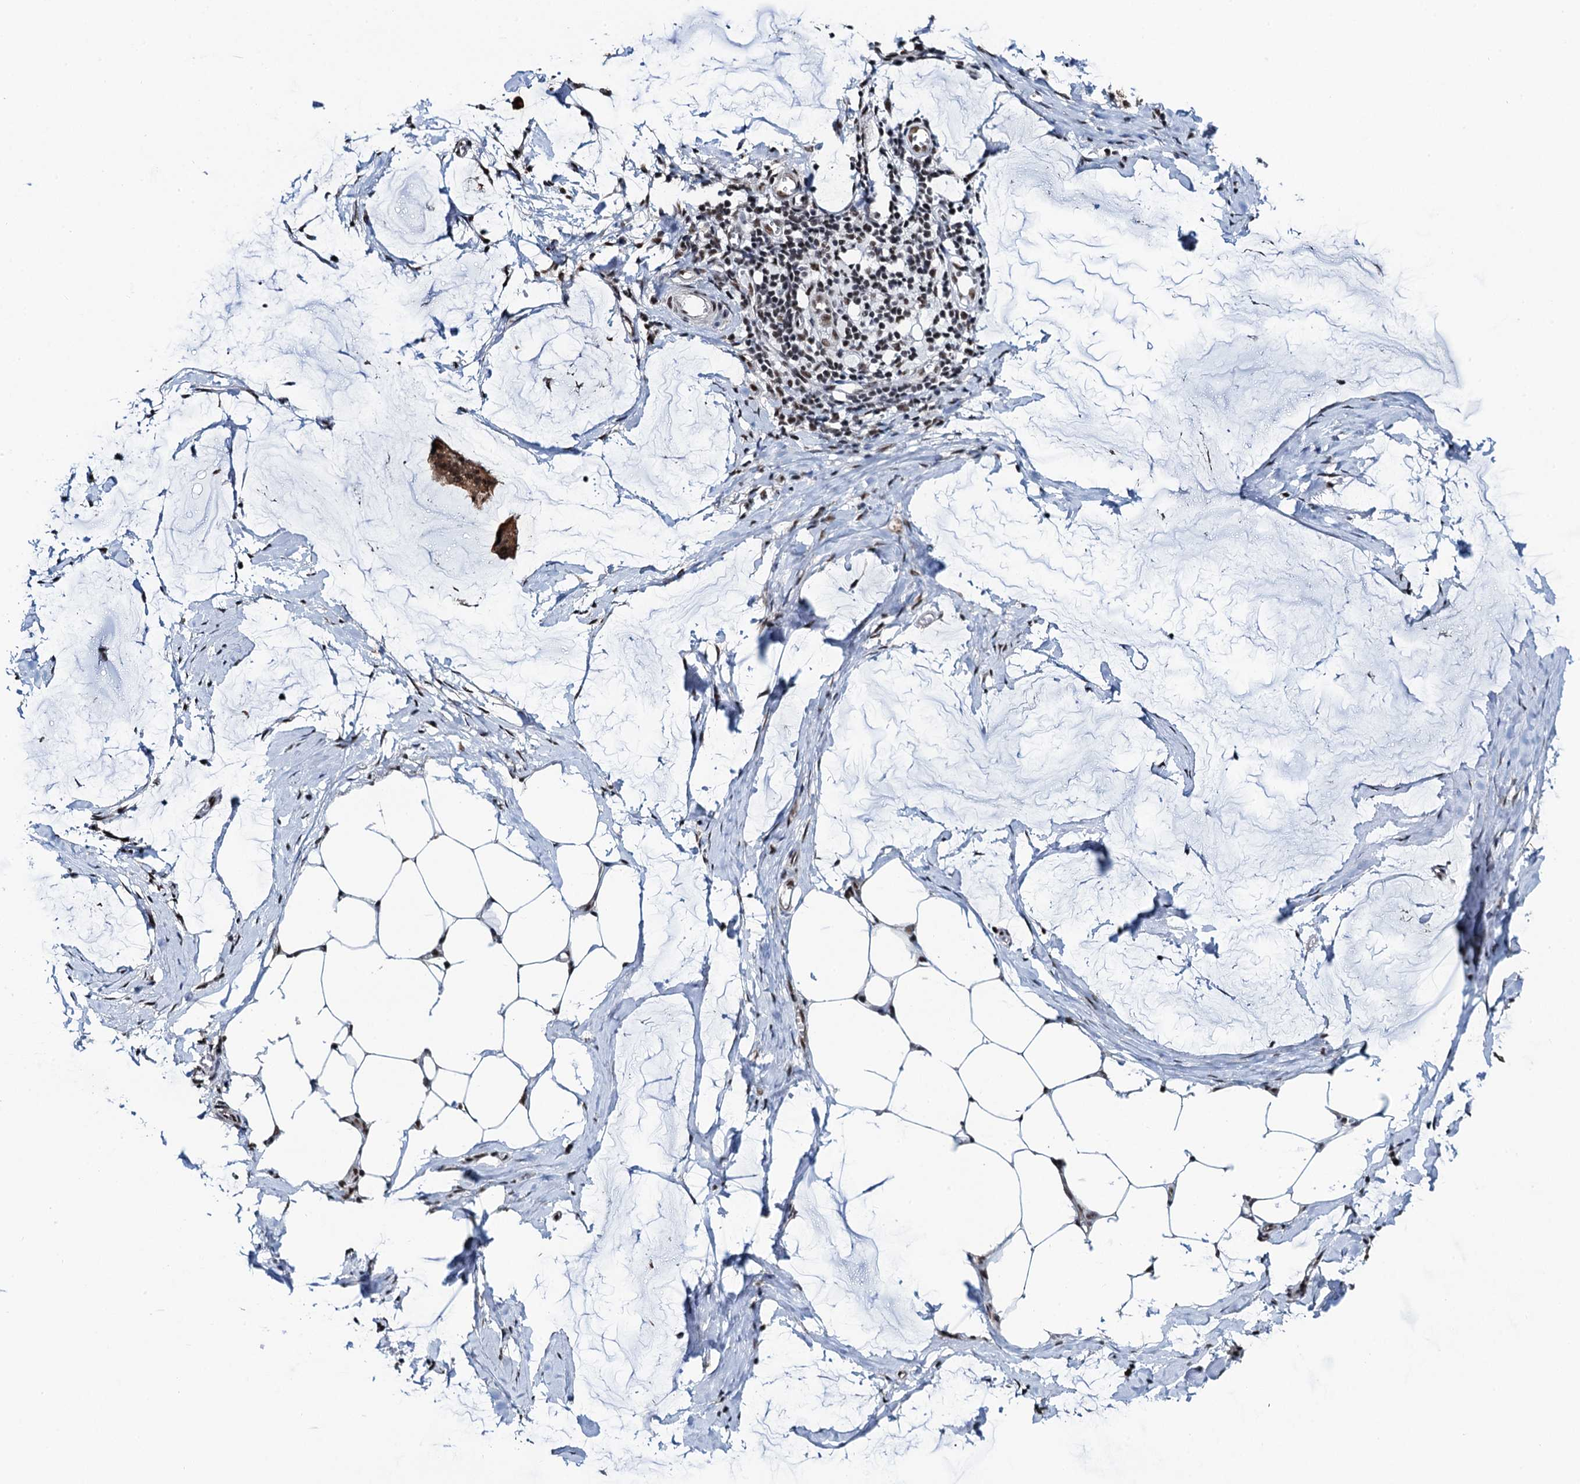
{"staining": {"intensity": "moderate", "quantity": ">75%", "location": "cytoplasmic/membranous,nuclear"}, "tissue": "ovarian cancer", "cell_type": "Tumor cells", "image_type": "cancer", "snomed": [{"axis": "morphology", "description": "Cystadenocarcinoma, mucinous, NOS"}, {"axis": "topography", "description": "Ovary"}], "caption": "Tumor cells exhibit medium levels of moderate cytoplasmic/membranous and nuclear expression in about >75% of cells in human ovarian cancer (mucinous cystadenocarcinoma). (Stains: DAB in brown, nuclei in blue, Microscopy: brightfield microscopy at high magnification).", "gene": "ZNF609", "patient": {"sex": "female", "age": 73}}